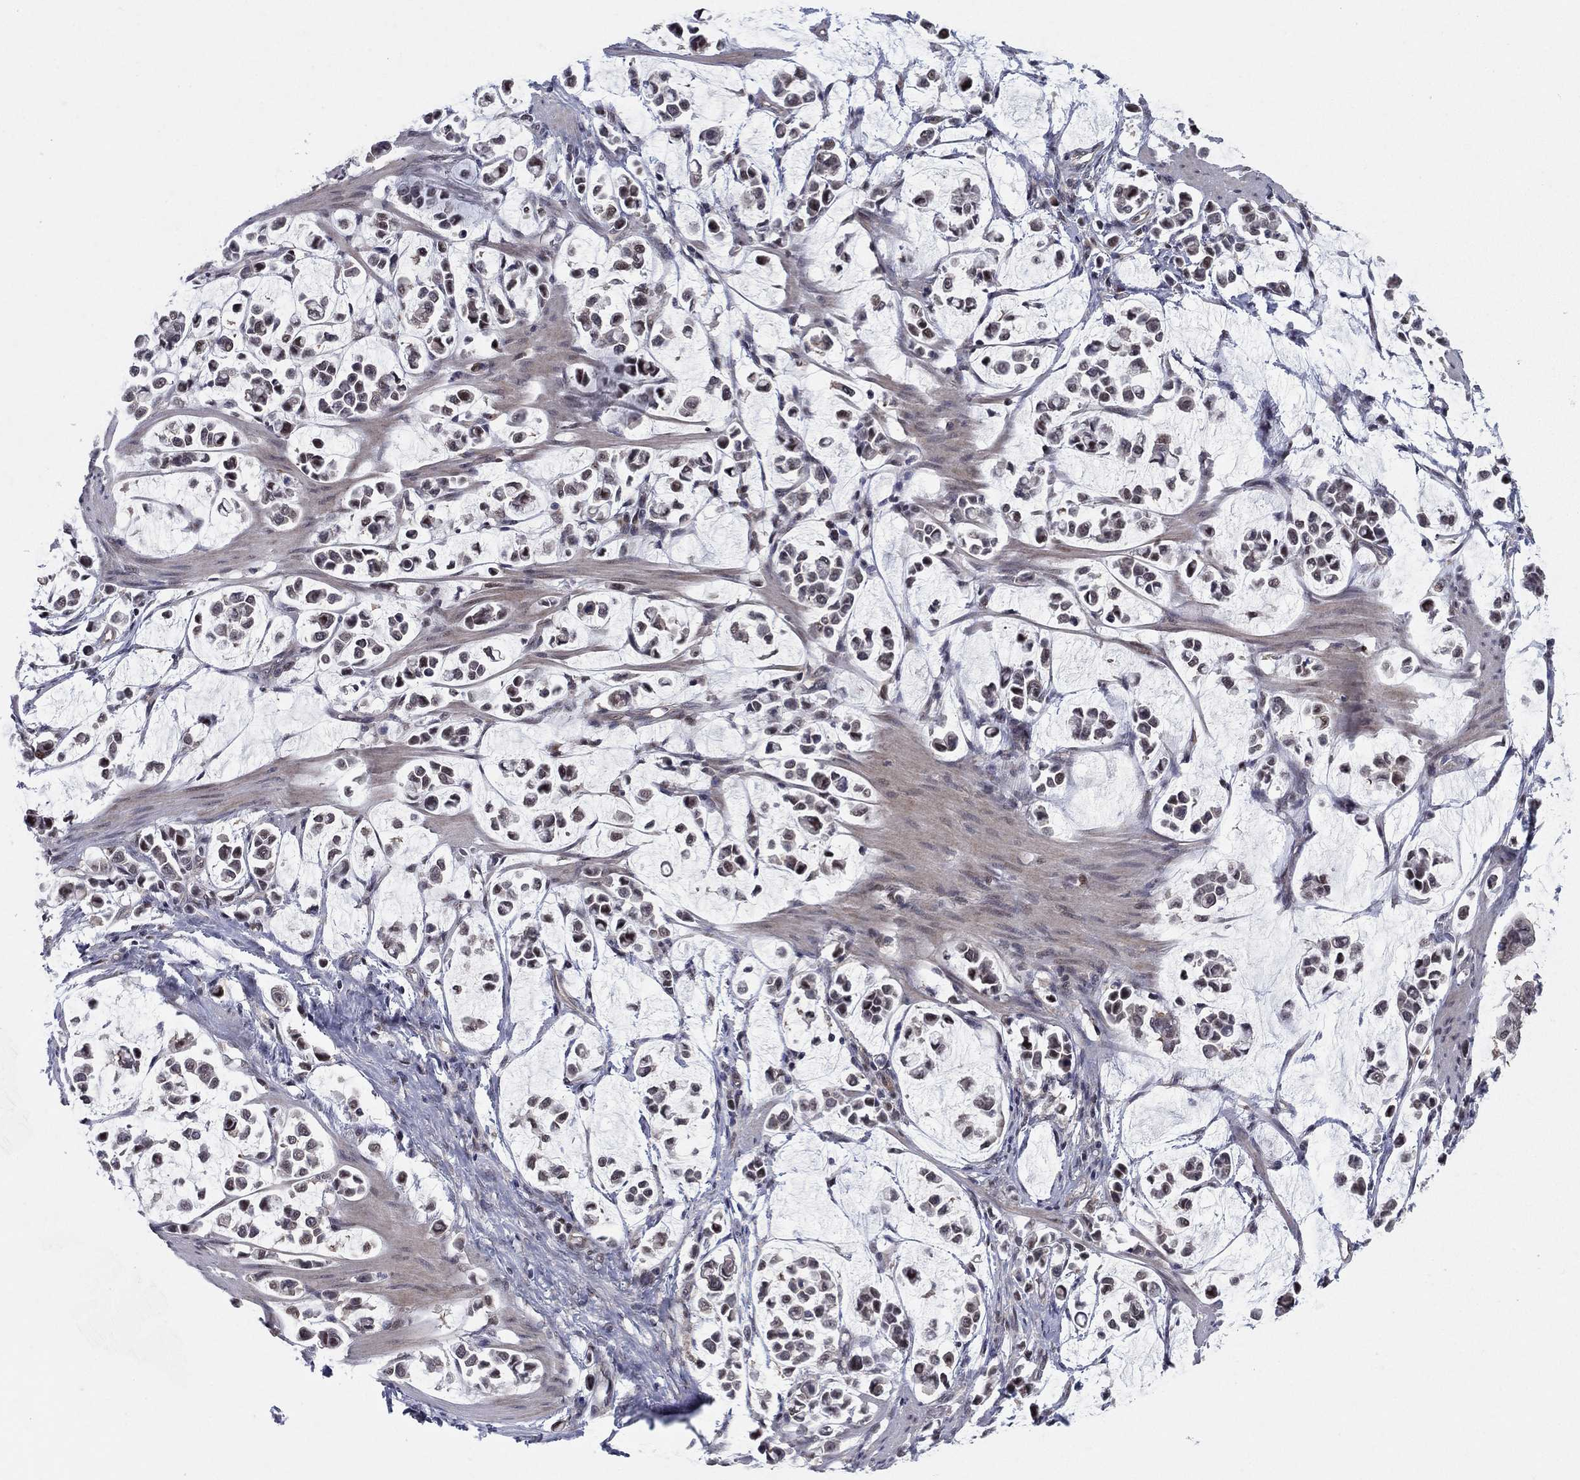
{"staining": {"intensity": "negative", "quantity": "none", "location": "none"}, "tissue": "stomach cancer", "cell_type": "Tumor cells", "image_type": "cancer", "snomed": [{"axis": "morphology", "description": "Adenocarcinoma, NOS"}, {"axis": "topography", "description": "Stomach"}], "caption": "Tumor cells show no significant protein expression in stomach adenocarcinoma.", "gene": "PSMC1", "patient": {"sex": "male", "age": 82}}